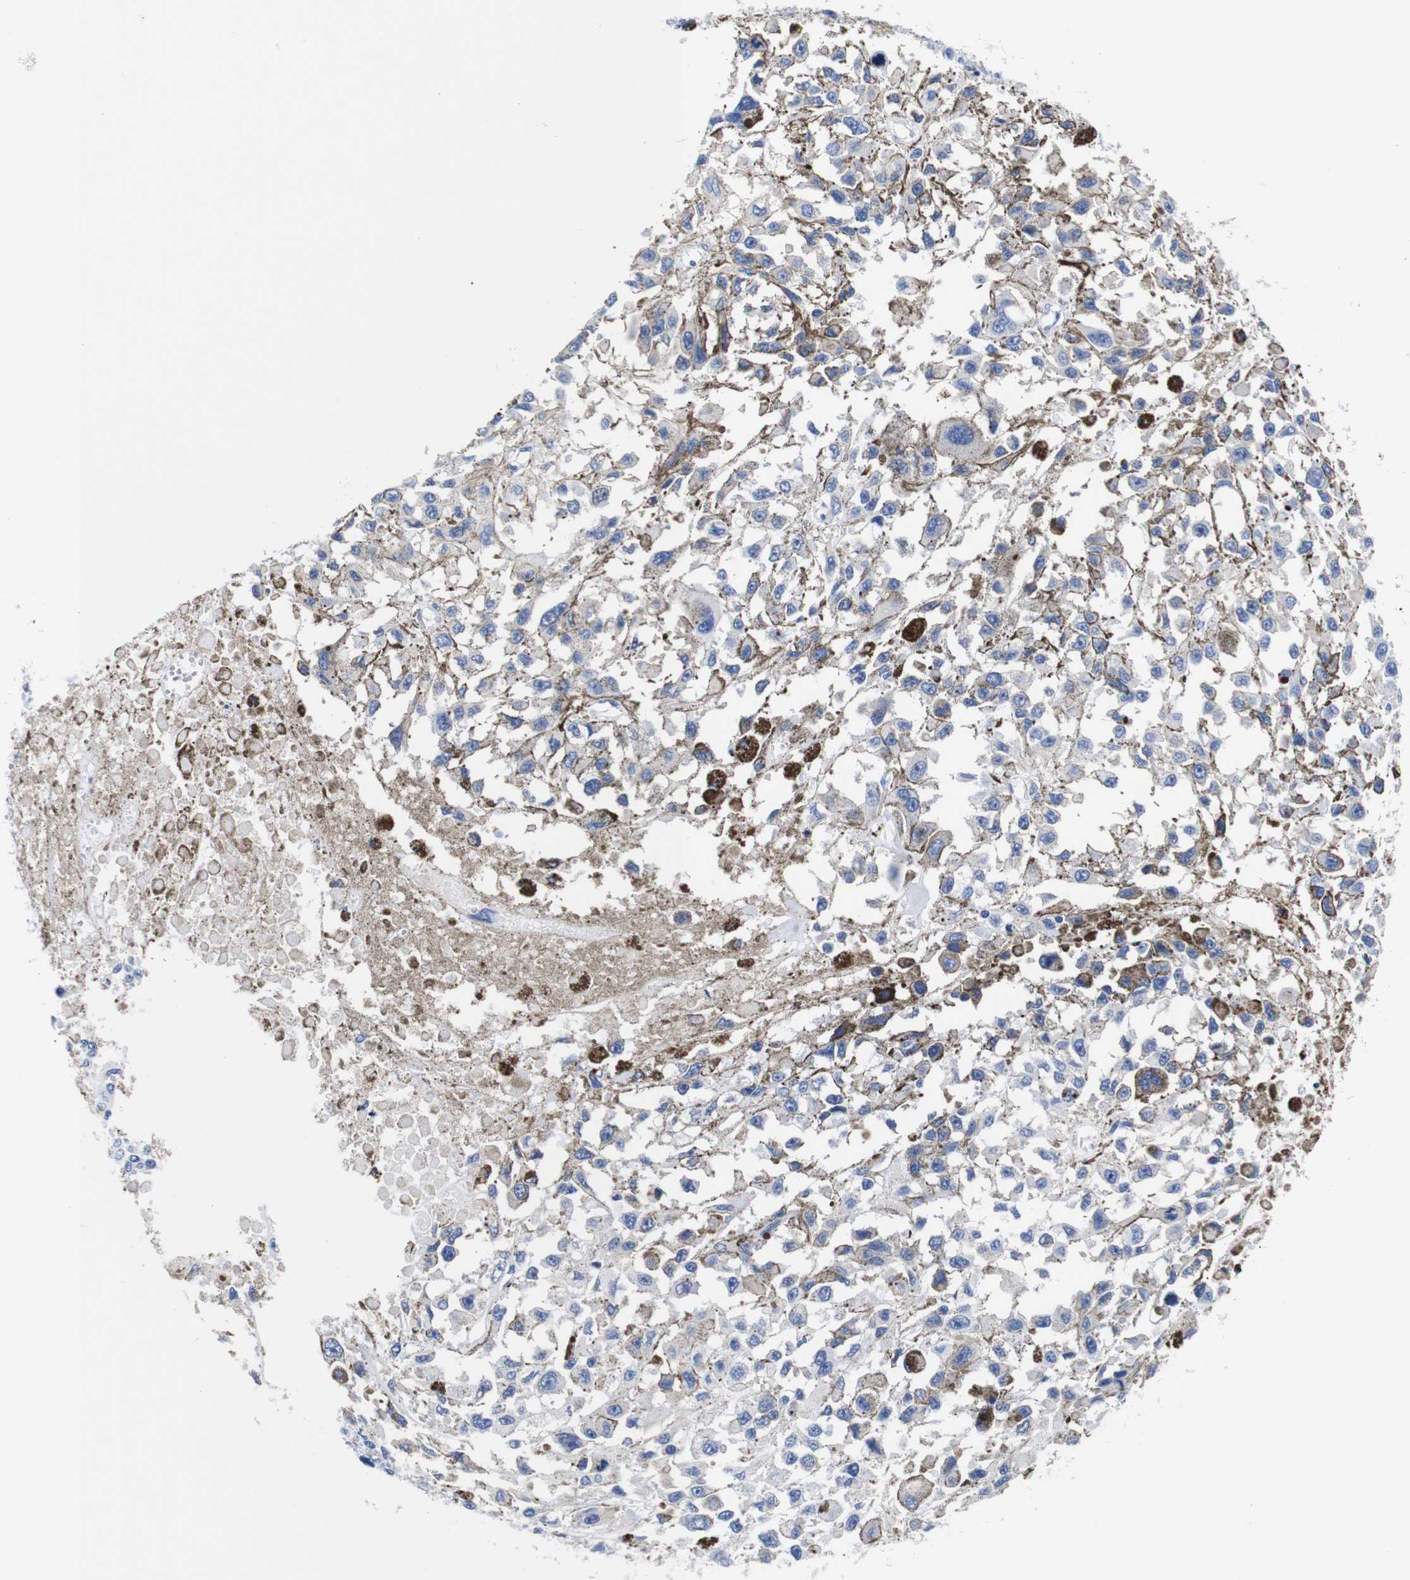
{"staining": {"intensity": "negative", "quantity": "none", "location": "none"}, "tissue": "melanoma", "cell_type": "Tumor cells", "image_type": "cancer", "snomed": [{"axis": "morphology", "description": "Malignant melanoma, Metastatic site"}, {"axis": "topography", "description": "Lymph node"}], "caption": "Immunohistochemistry image of neoplastic tissue: human malignant melanoma (metastatic site) stained with DAB (3,3'-diaminobenzidine) reveals no significant protein expression in tumor cells.", "gene": "CLEC4G", "patient": {"sex": "male", "age": 59}}